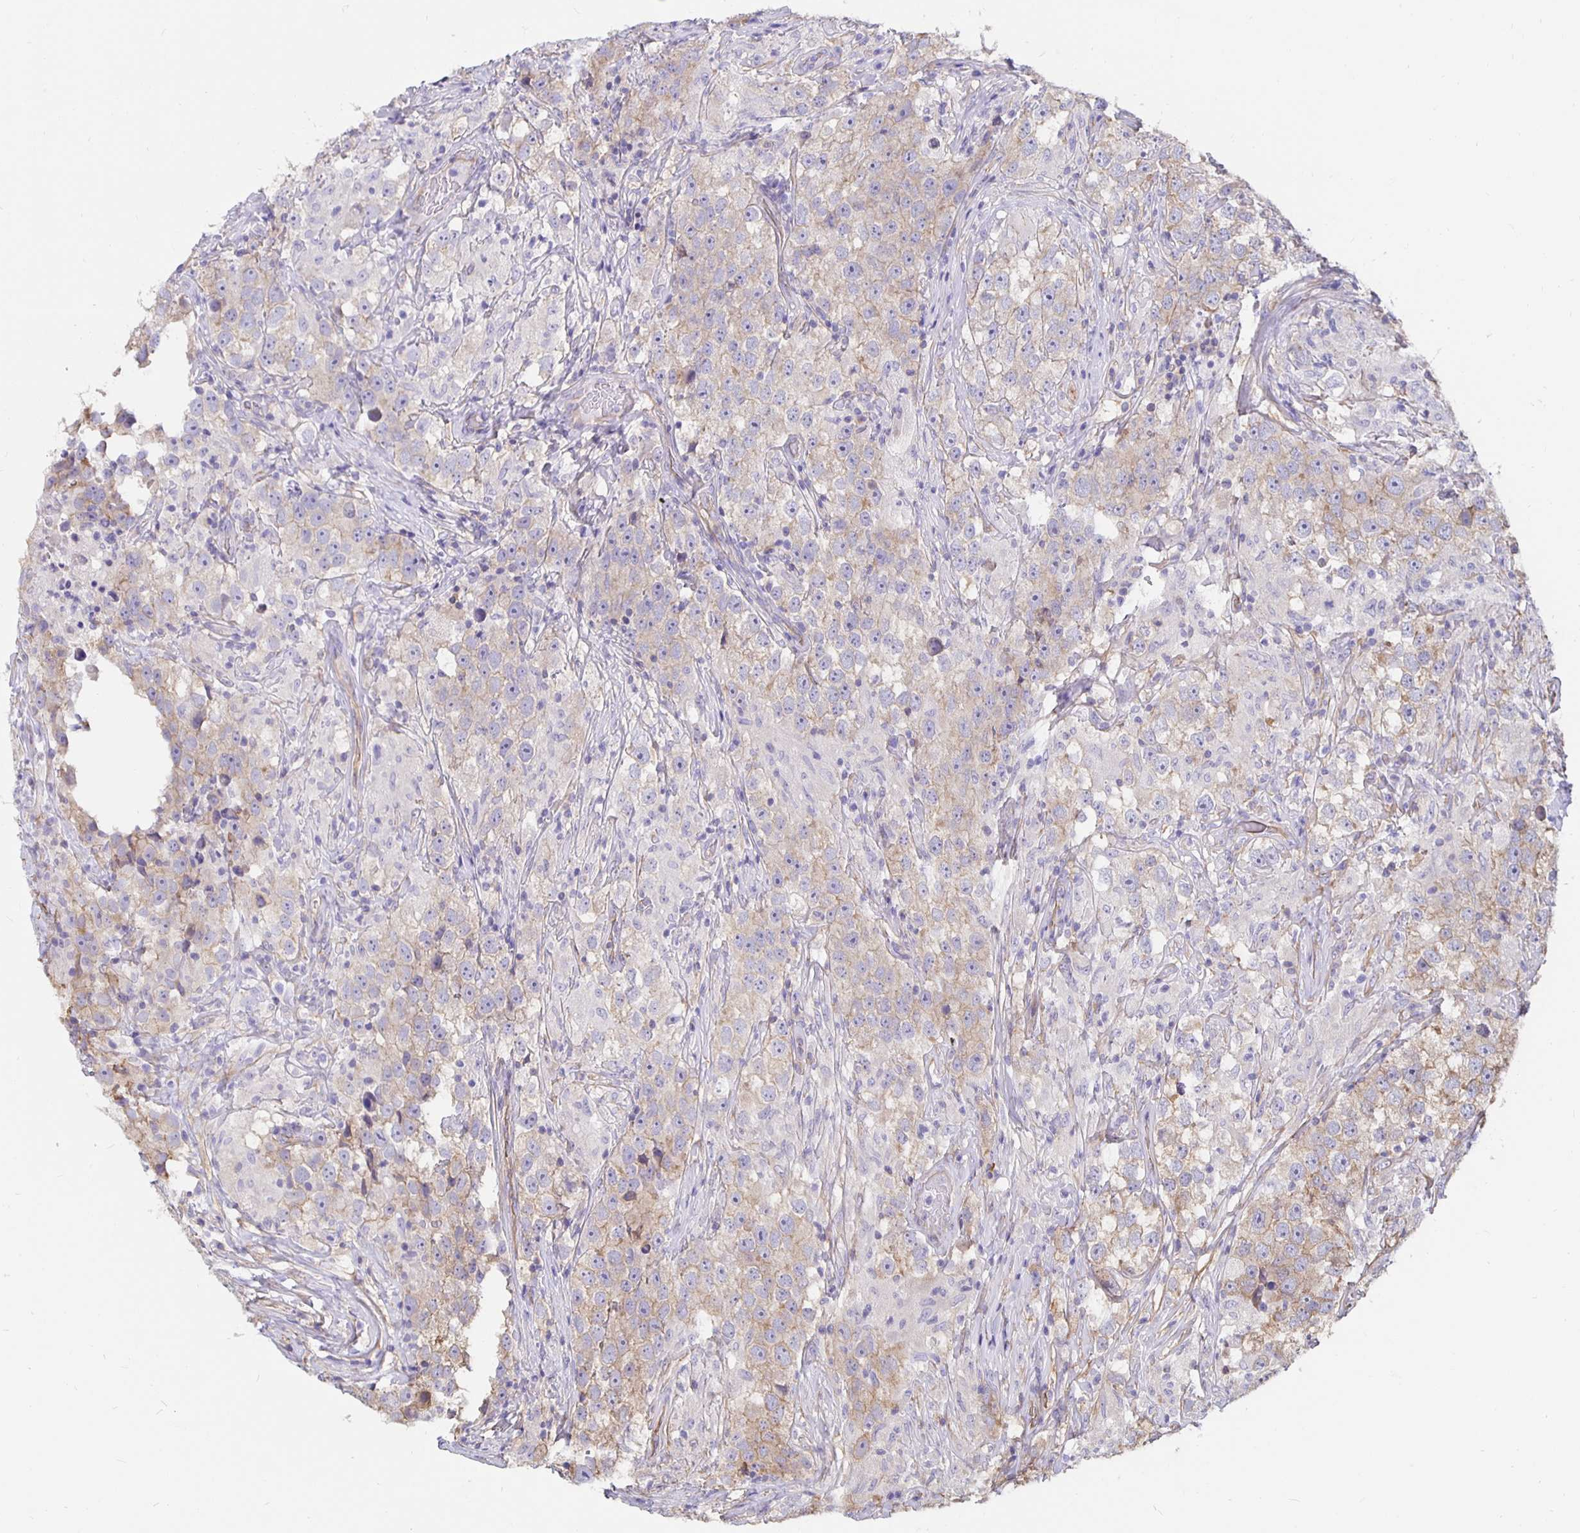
{"staining": {"intensity": "moderate", "quantity": "<25%", "location": "cytoplasmic/membranous"}, "tissue": "testis cancer", "cell_type": "Tumor cells", "image_type": "cancer", "snomed": [{"axis": "morphology", "description": "Seminoma, NOS"}, {"axis": "topography", "description": "Testis"}], "caption": "A brown stain highlights moderate cytoplasmic/membranous staining of a protein in testis cancer (seminoma) tumor cells.", "gene": "ARHGEF39", "patient": {"sex": "male", "age": 46}}